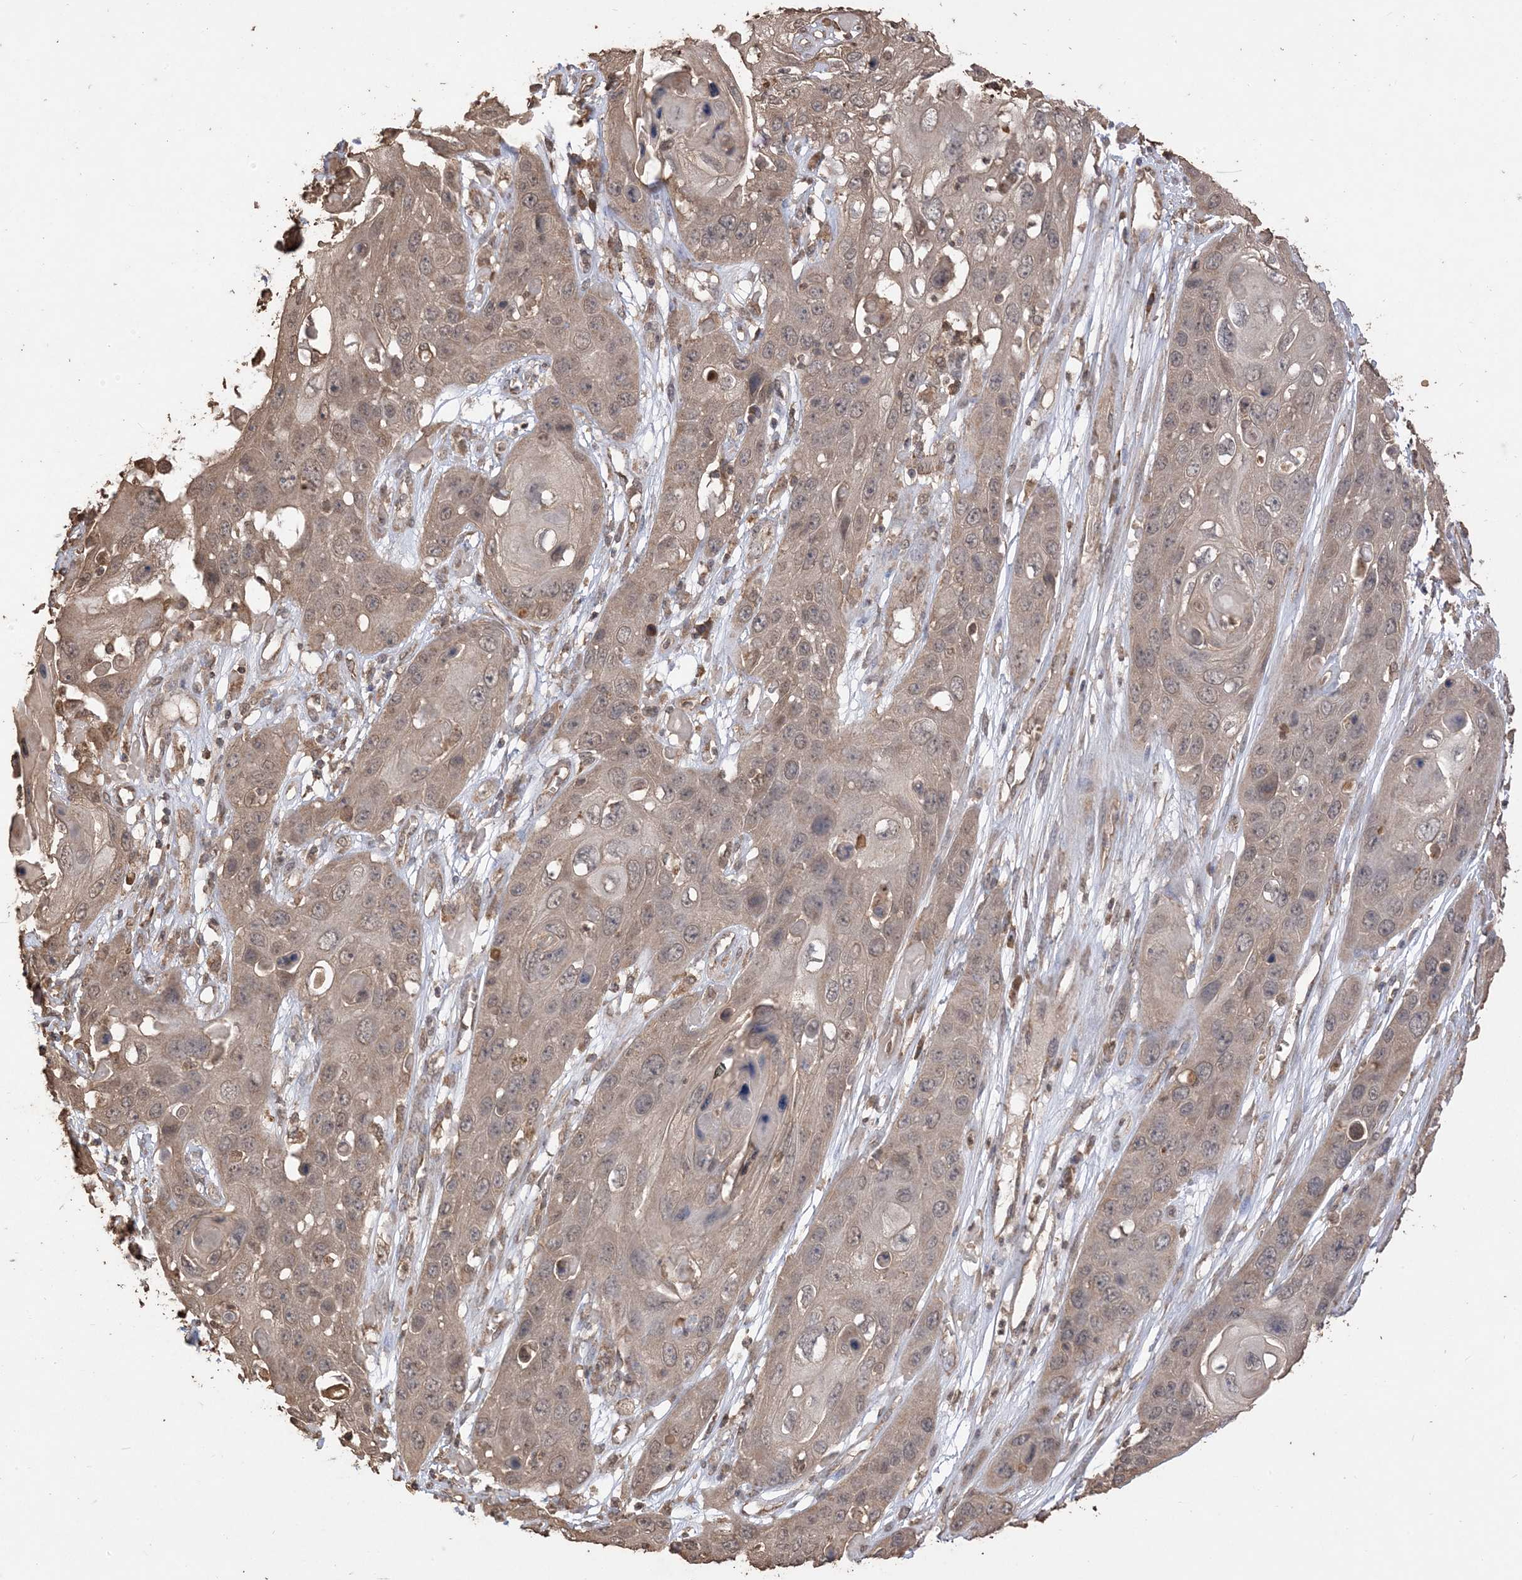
{"staining": {"intensity": "weak", "quantity": ">75%", "location": "cytoplasmic/membranous"}, "tissue": "skin cancer", "cell_type": "Tumor cells", "image_type": "cancer", "snomed": [{"axis": "morphology", "description": "Squamous cell carcinoma, NOS"}, {"axis": "topography", "description": "Skin"}], "caption": "Weak cytoplasmic/membranous expression is appreciated in about >75% of tumor cells in squamous cell carcinoma (skin). Using DAB (brown) and hematoxylin (blue) stains, captured at high magnification using brightfield microscopy.", "gene": "HPS4", "patient": {"sex": "male", "age": 55}}